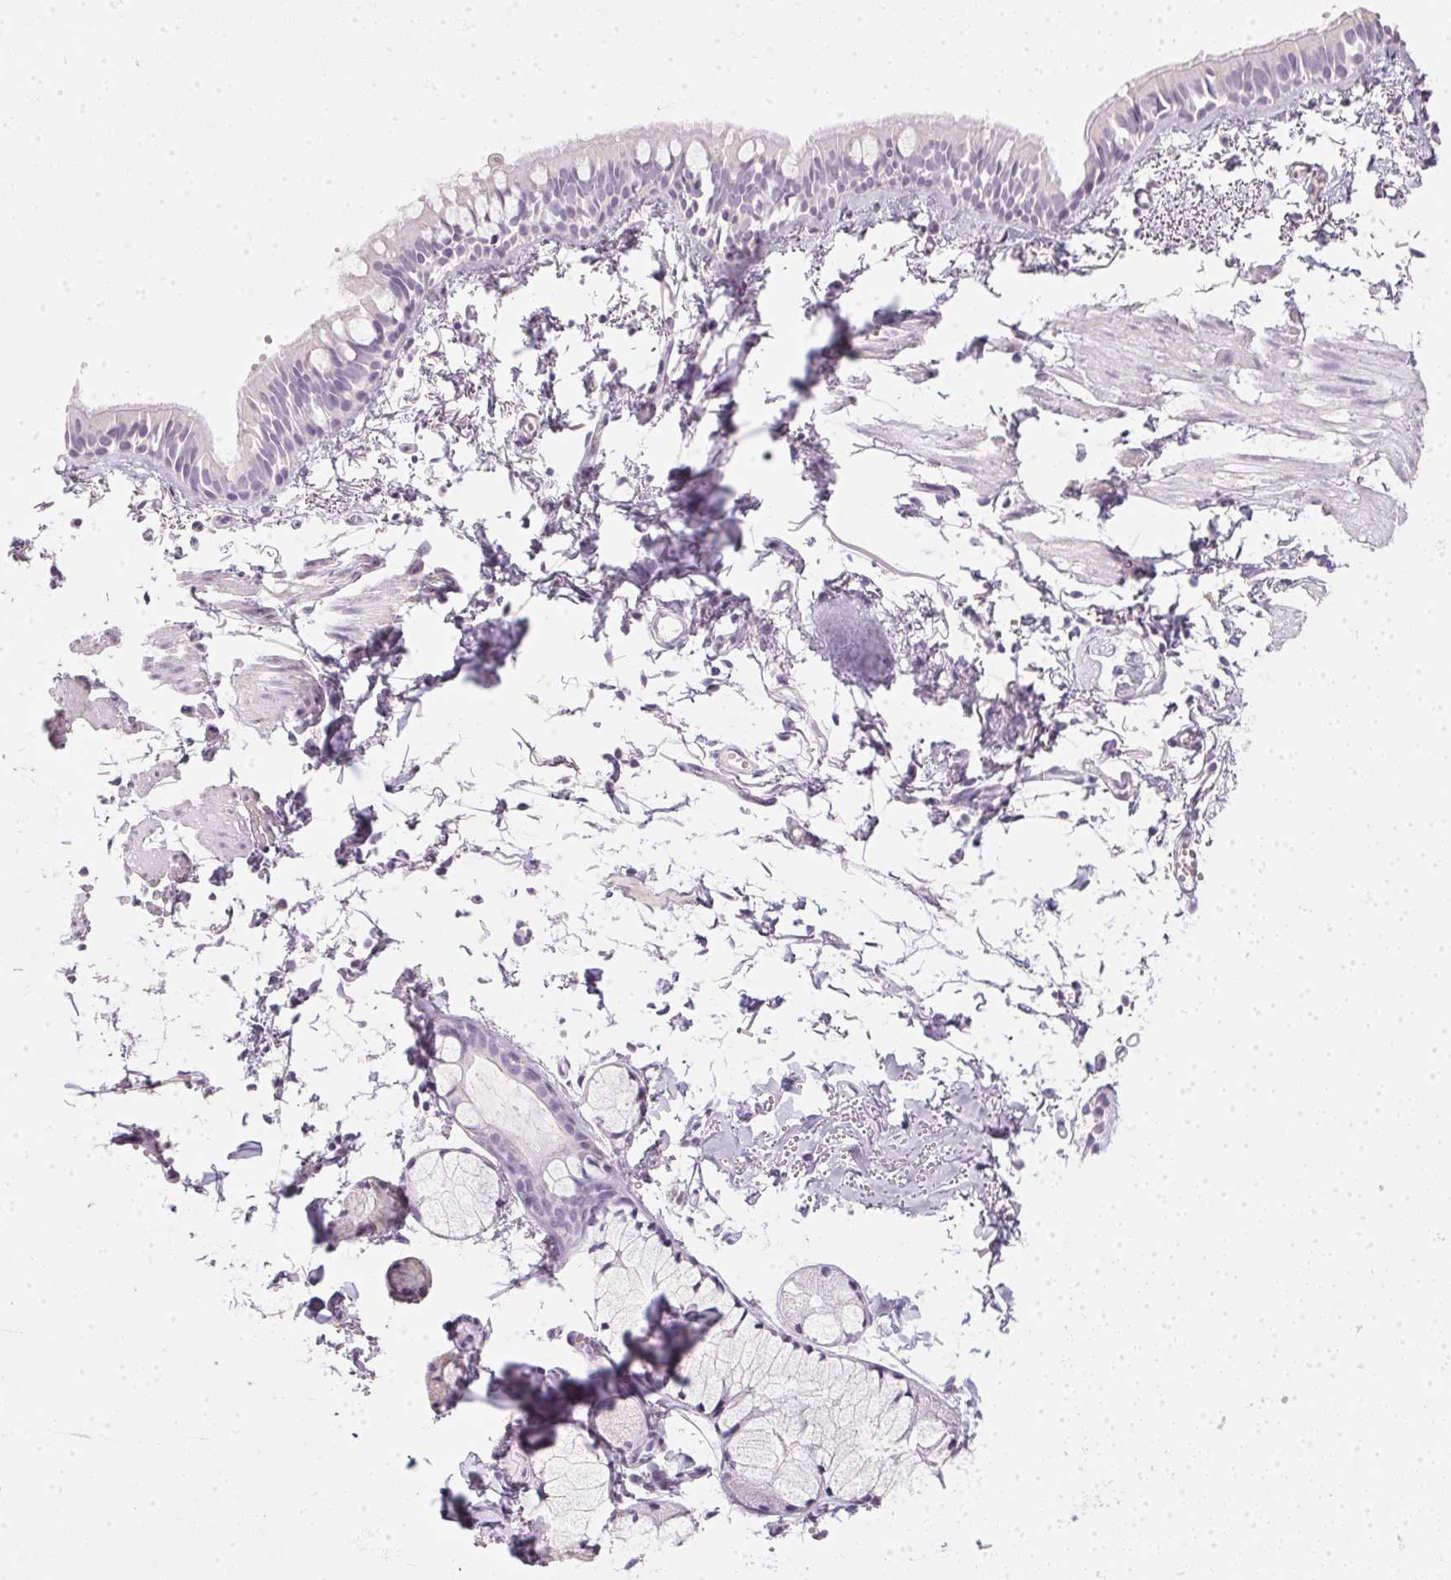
{"staining": {"intensity": "negative", "quantity": "none", "location": "none"}, "tissue": "bronchus", "cell_type": "Respiratory epithelial cells", "image_type": "normal", "snomed": [{"axis": "morphology", "description": "Normal tissue, NOS"}, {"axis": "topography", "description": "Bronchus"}], "caption": "A histopathology image of bronchus stained for a protein exhibits no brown staining in respiratory epithelial cells.", "gene": "TMEM72", "patient": {"sex": "female", "age": 59}}